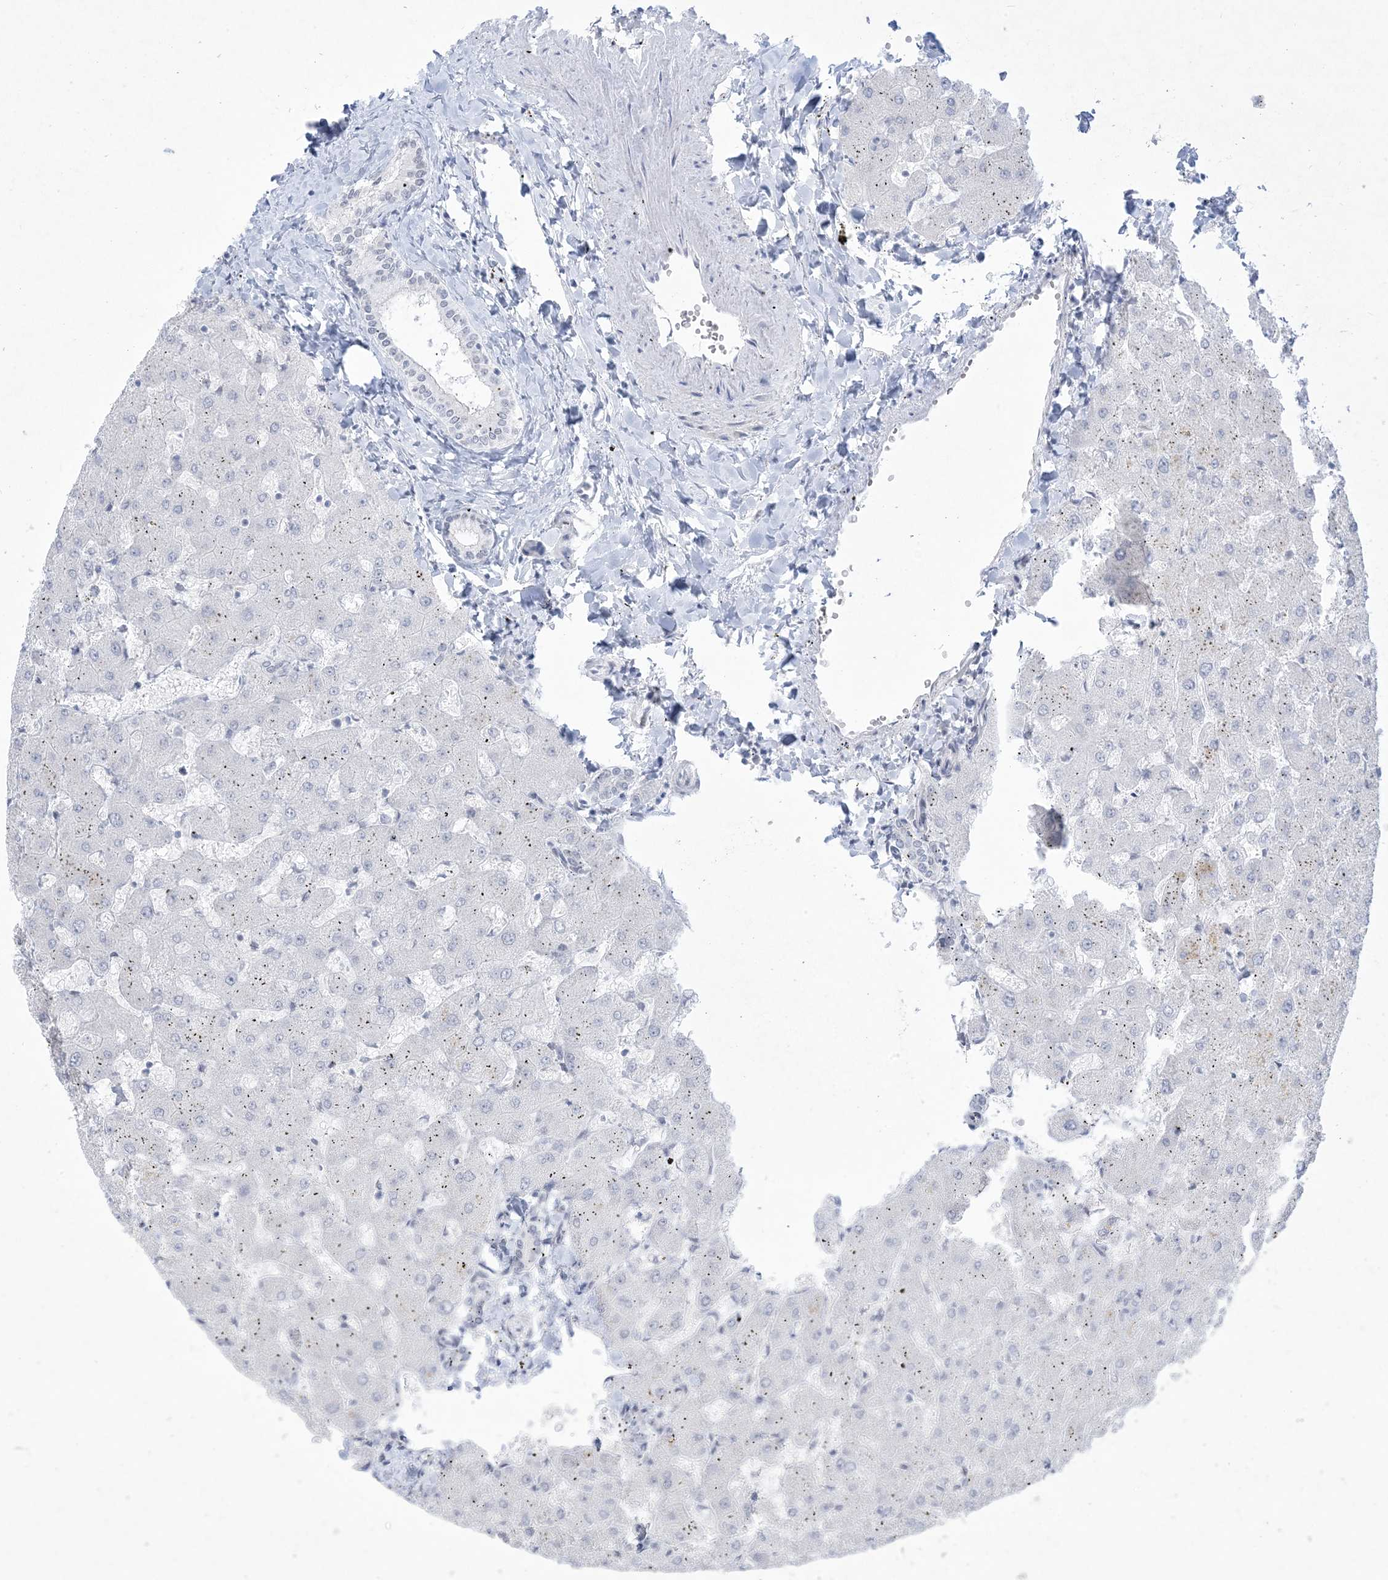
{"staining": {"intensity": "negative", "quantity": "none", "location": "none"}, "tissue": "liver", "cell_type": "Cholangiocytes", "image_type": "normal", "snomed": [{"axis": "morphology", "description": "Normal tissue, NOS"}, {"axis": "topography", "description": "Liver"}], "caption": "Protein analysis of normal liver demonstrates no significant expression in cholangiocytes. (IHC, brightfield microscopy, high magnification).", "gene": "HOMEZ", "patient": {"sex": "female", "age": 63}}